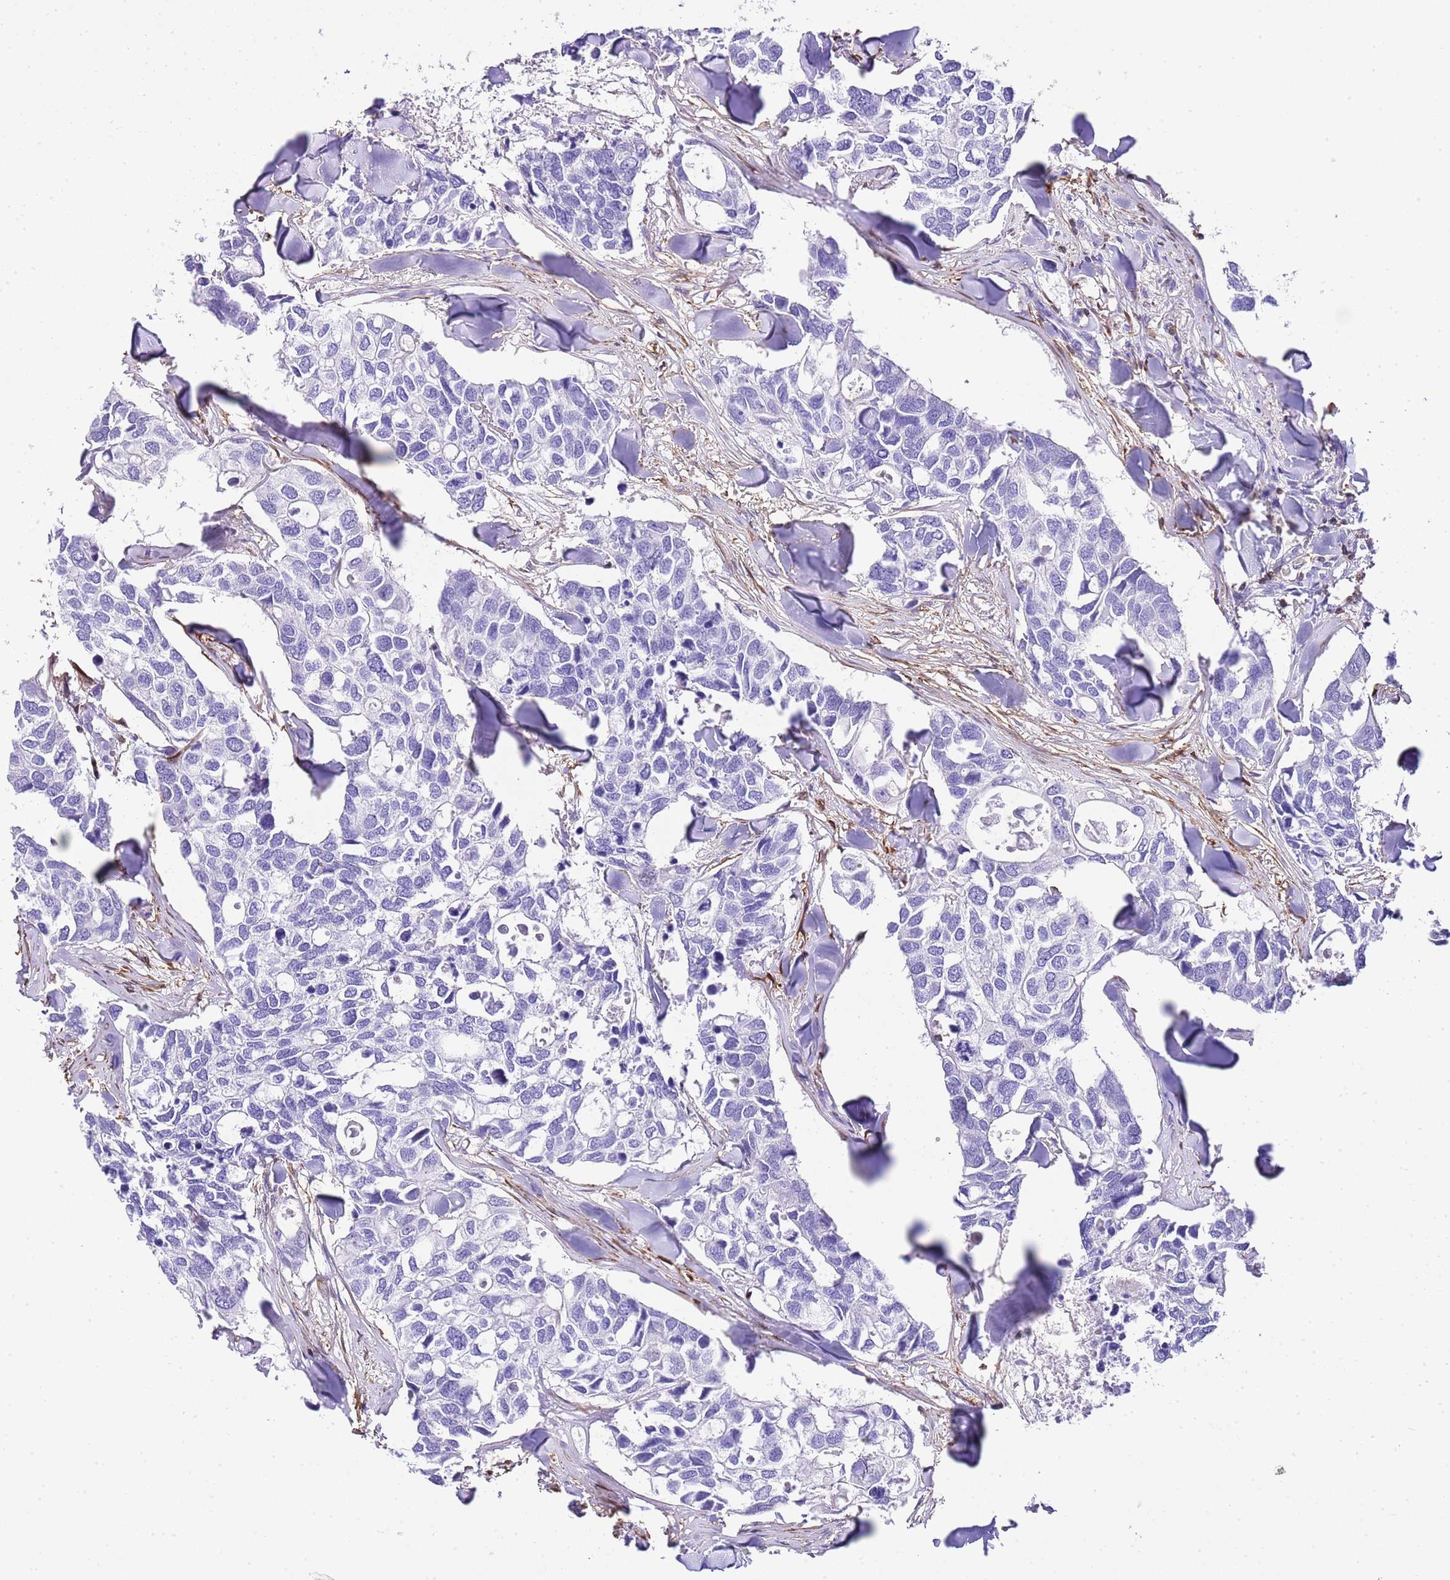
{"staining": {"intensity": "negative", "quantity": "none", "location": "none"}, "tissue": "breast cancer", "cell_type": "Tumor cells", "image_type": "cancer", "snomed": [{"axis": "morphology", "description": "Duct carcinoma"}, {"axis": "topography", "description": "Breast"}], "caption": "Immunohistochemistry (IHC) photomicrograph of infiltrating ductal carcinoma (breast) stained for a protein (brown), which reveals no staining in tumor cells.", "gene": "CNN2", "patient": {"sex": "female", "age": 83}}